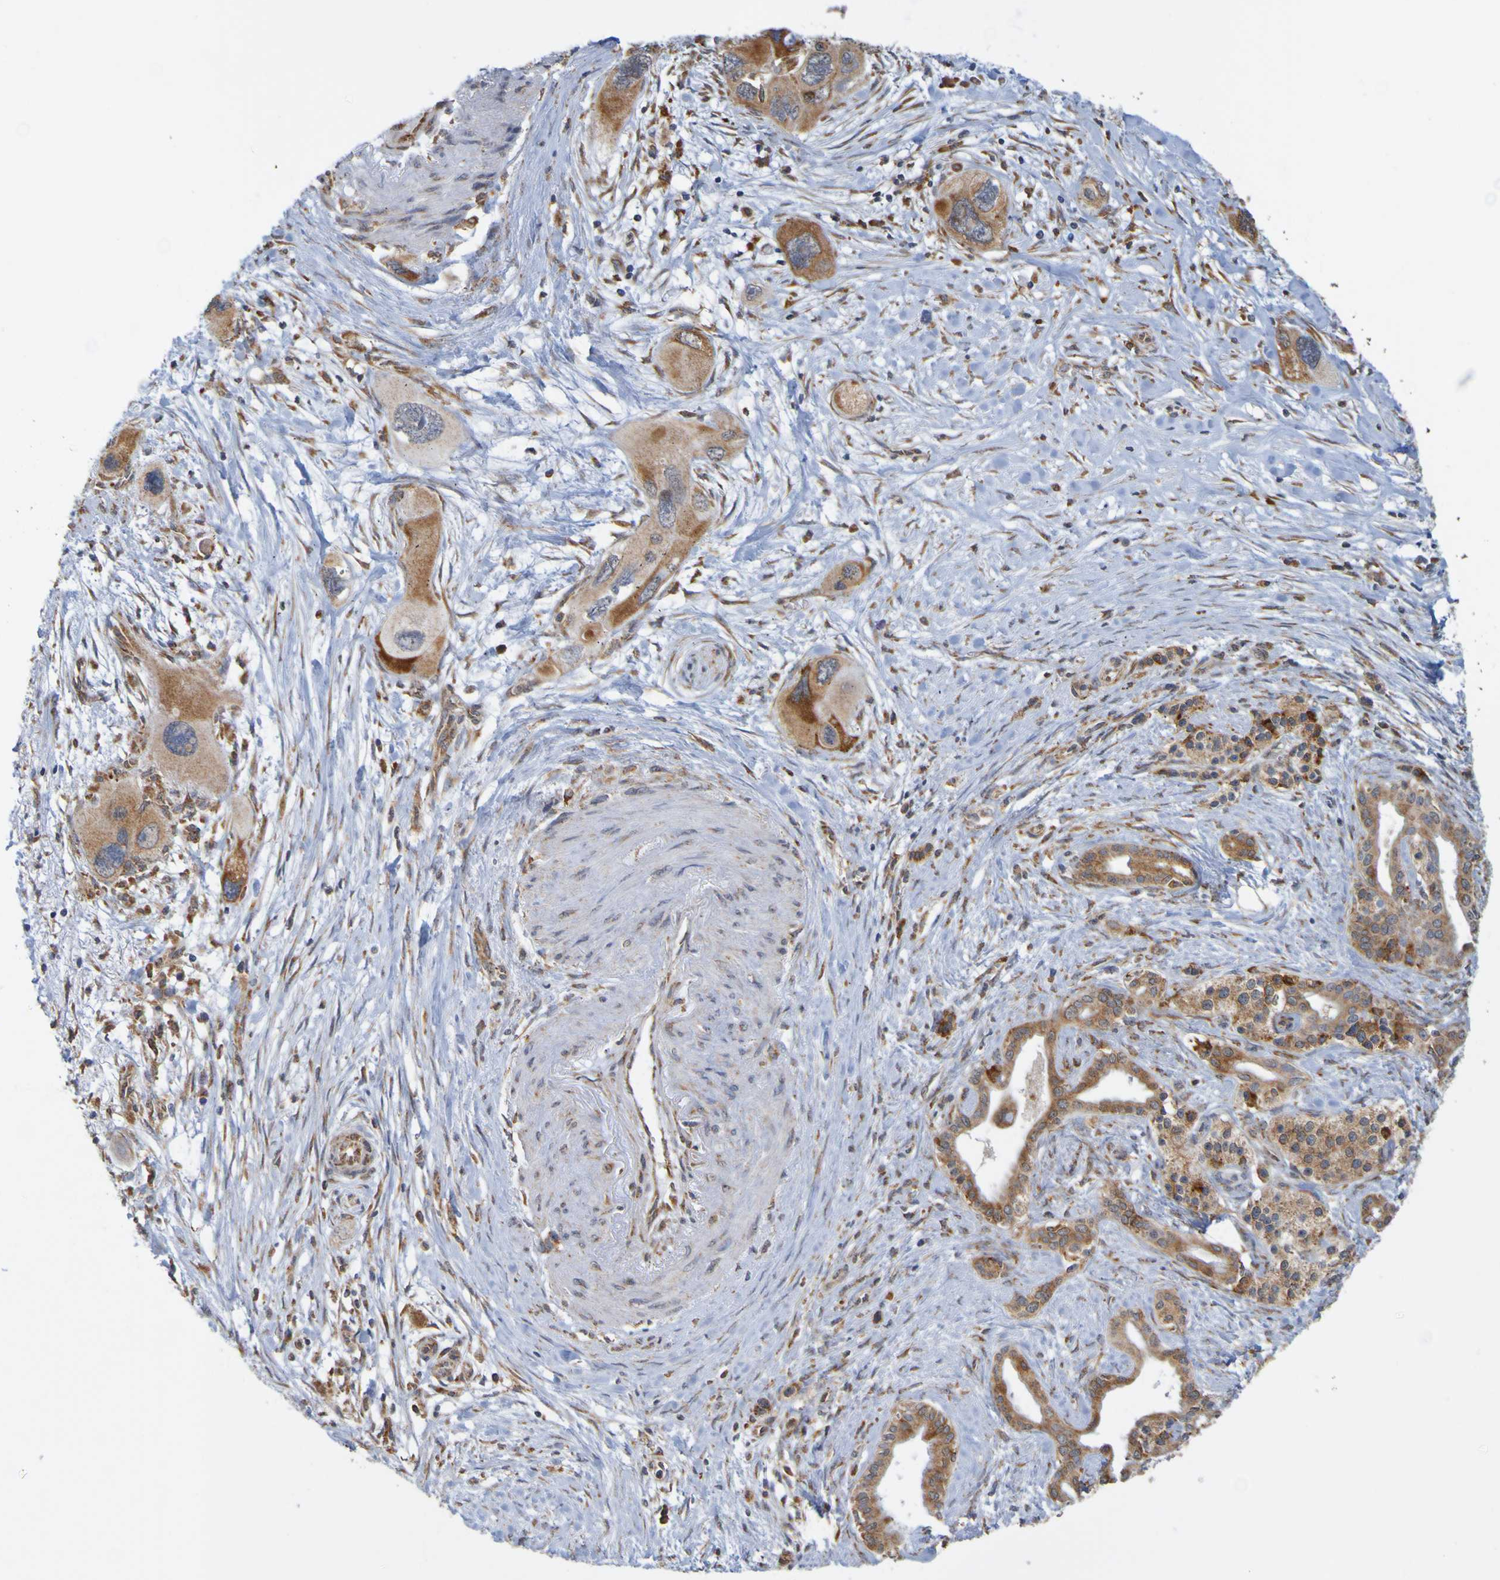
{"staining": {"intensity": "strong", "quantity": "<25%", "location": "cytoplasmic/membranous"}, "tissue": "pancreatic cancer", "cell_type": "Tumor cells", "image_type": "cancer", "snomed": [{"axis": "morphology", "description": "Adenocarcinoma, NOS"}, {"axis": "topography", "description": "Pancreas"}], "caption": "Protein positivity by immunohistochemistry (IHC) demonstrates strong cytoplasmic/membranous staining in approximately <25% of tumor cells in pancreatic cancer (adenocarcinoma).", "gene": "PDIA3", "patient": {"sex": "male", "age": 73}}